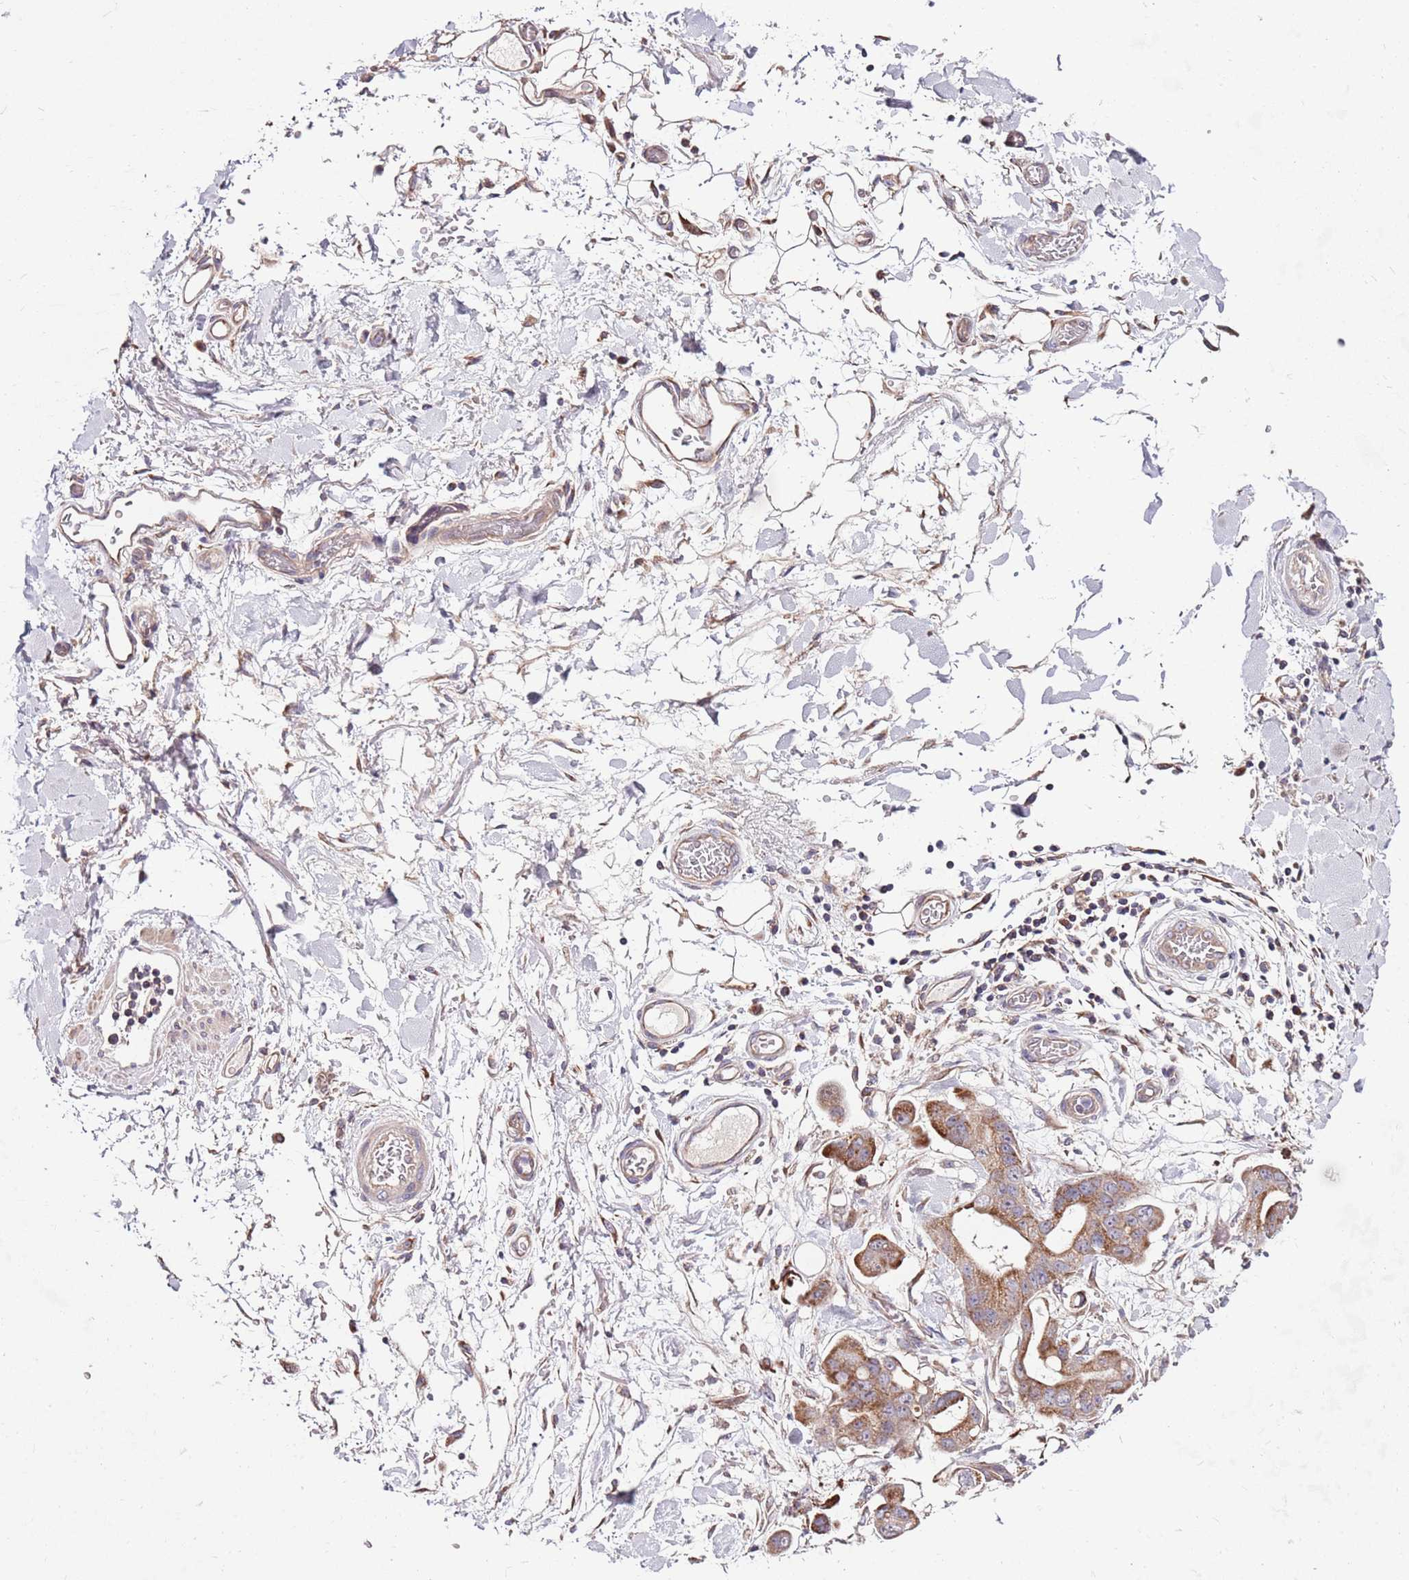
{"staining": {"intensity": "moderate", "quantity": ">75%", "location": "cytoplasmic/membranous"}, "tissue": "stomach cancer", "cell_type": "Tumor cells", "image_type": "cancer", "snomed": [{"axis": "morphology", "description": "Adenocarcinoma, NOS"}, {"axis": "topography", "description": "Stomach"}], "caption": "The immunohistochemical stain highlights moderate cytoplasmic/membranous staining in tumor cells of stomach adenocarcinoma tissue. (DAB IHC with brightfield microscopy, high magnification).", "gene": "SMG1", "patient": {"sex": "male", "age": 62}}